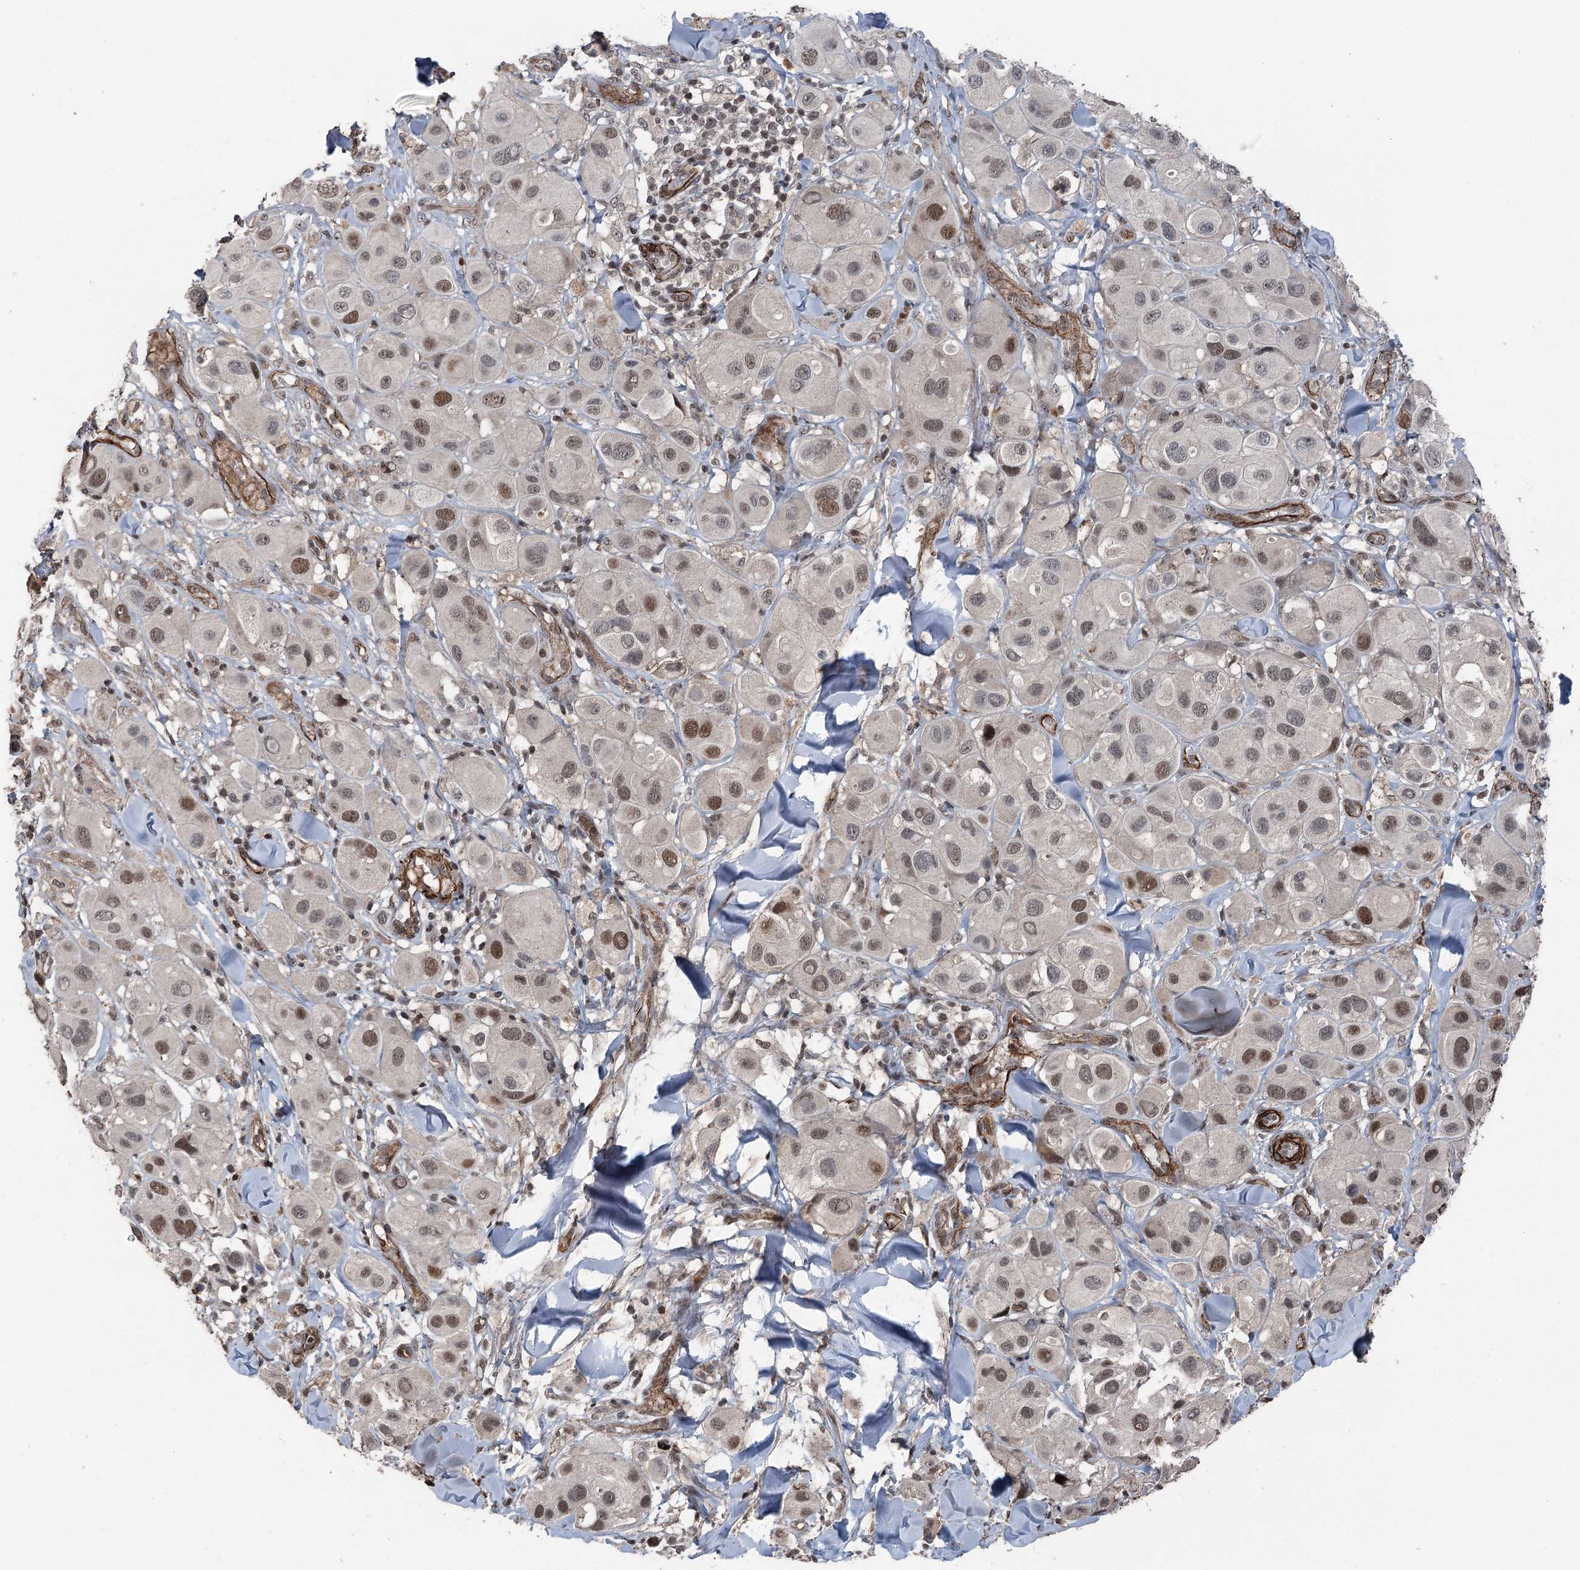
{"staining": {"intensity": "moderate", "quantity": ">75%", "location": "nuclear"}, "tissue": "melanoma", "cell_type": "Tumor cells", "image_type": "cancer", "snomed": [{"axis": "morphology", "description": "Malignant melanoma, Metastatic site"}, {"axis": "topography", "description": "Skin"}], "caption": "Approximately >75% of tumor cells in human melanoma demonstrate moderate nuclear protein staining as visualized by brown immunohistochemical staining.", "gene": "CCDC82", "patient": {"sex": "male", "age": 41}}